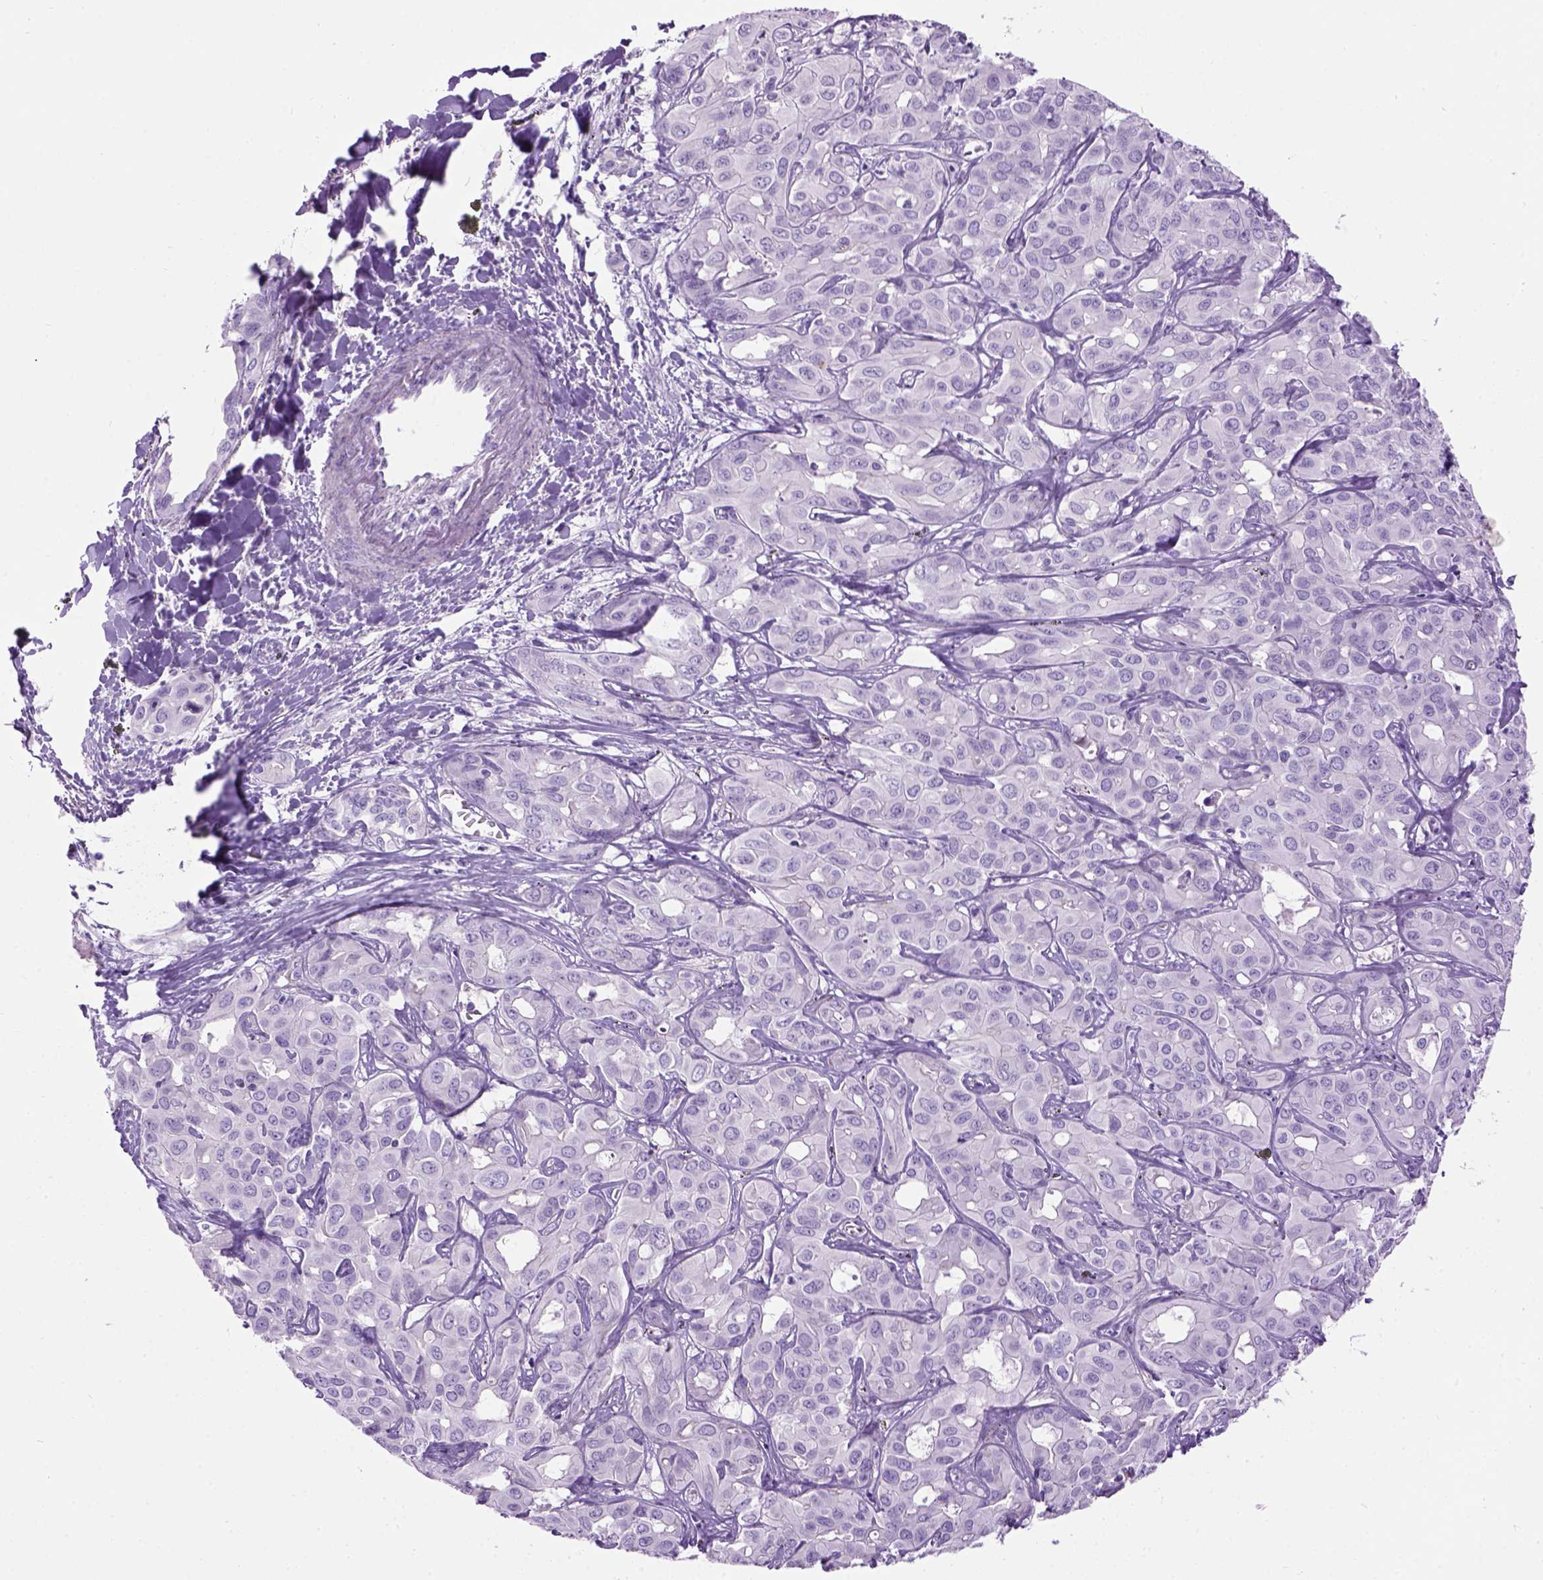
{"staining": {"intensity": "negative", "quantity": "none", "location": "none"}, "tissue": "liver cancer", "cell_type": "Tumor cells", "image_type": "cancer", "snomed": [{"axis": "morphology", "description": "Cholangiocarcinoma"}, {"axis": "topography", "description": "Liver"}], "caption": "Liver cancer (cholangiocarcinoma) was stained to show a protein in brown. There is no significant staining in tumor cells. Brightfield microscopy of immunohistochemistry (IHC) stained with DAB (3,3'-diaminobenzidine) (brown) and hematoxylin (blue), captured at high magnification.", "gene": "GABRB2", "patient": {"sex": "female", "age": 60}}